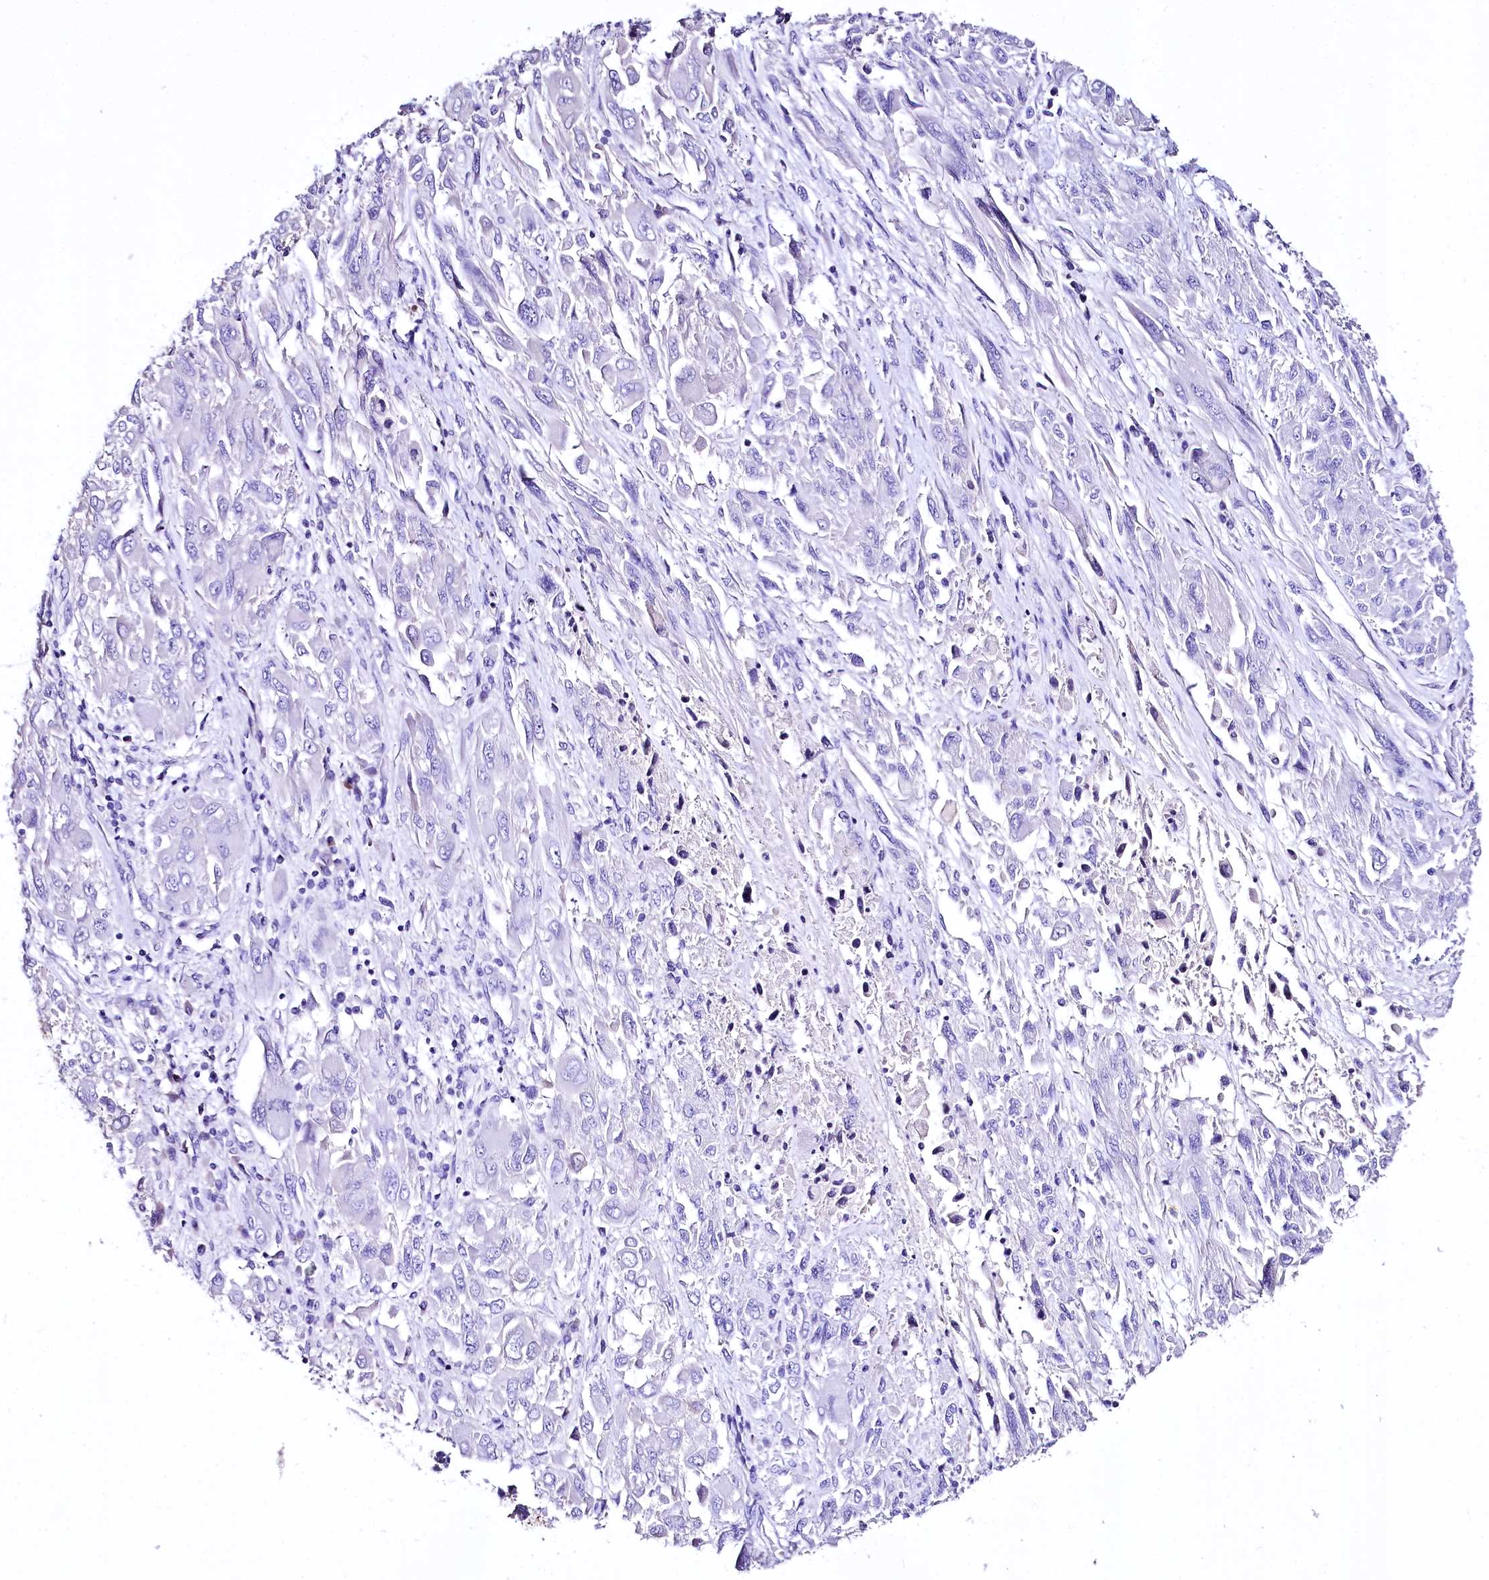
{"staining": {"intensity": "negative", "quantity": "none", "location": "none"}, "tissue": "melanoma", "cell_type": "Tumor cells", "image_type": "cancer", "snomed": [{"axis": "morphology", "description": "Malignant melanoma, NOS"}, {"axis": "topography", "description": "Skin"}], "caption": "Malignant melanoma stained for a protein using IHC exhibits no expression tumor cells.", "gene": "A2ML1", "patient": {"sex": "female", "age": 91}}